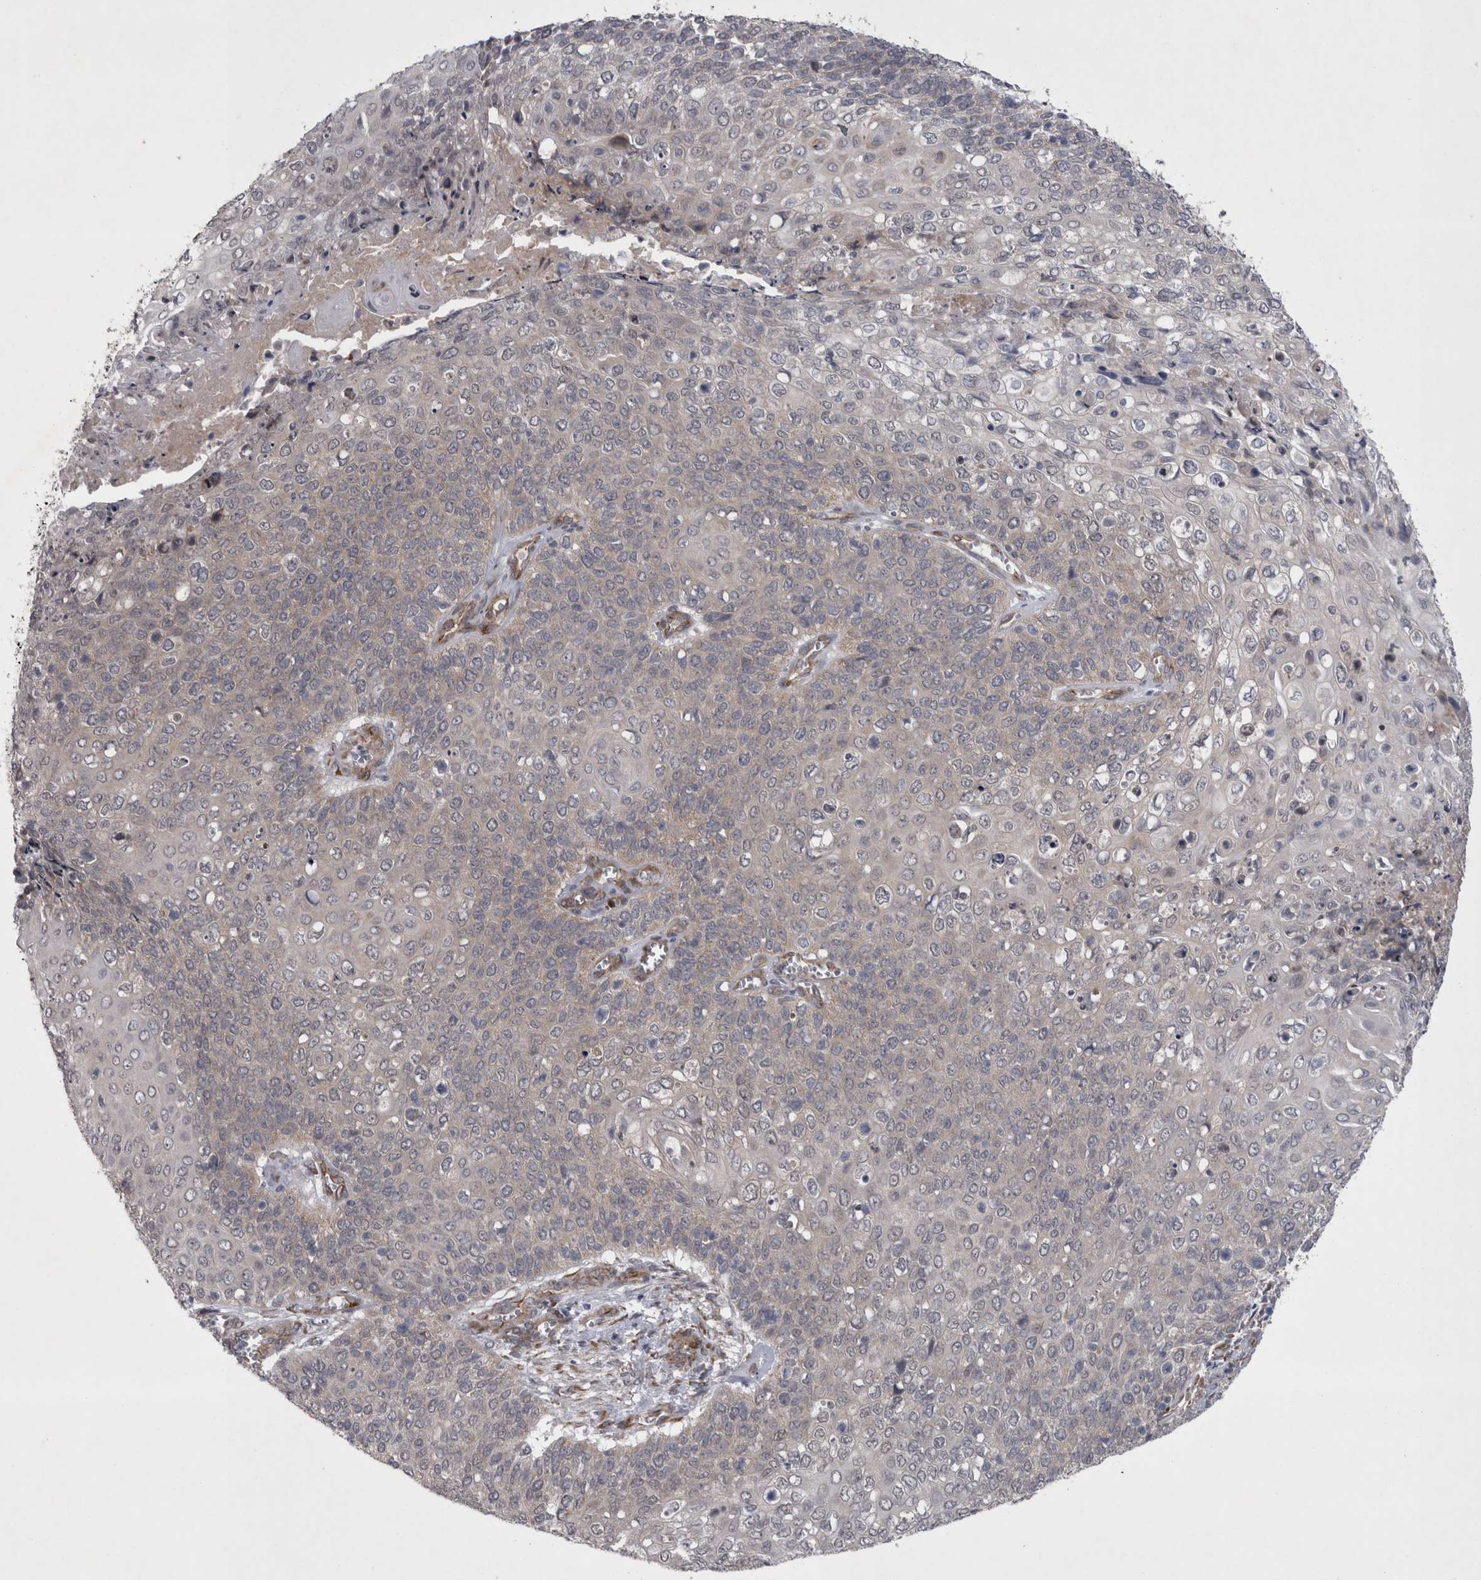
{"staining": {"intensity": "negative", "quantity": "none", "location": "none"}, "tissue": "cervical cancer", "cell_type": "Tumor cells", "image_type": "cancer", "snomed": [{"axis": "morphology", "description": "Squamous cell carcinoma, NOS"}, {"axis": "topography", "description": "Cervix"}], "caption": "Immunohistochemistry (IHC) of cervical squamous cell carcinoma demonstrates no positivity in tumor cells. Nuclei are stained in blue.", "gene": "DDX6", "patient": {"sex": "female", "age": 39}}